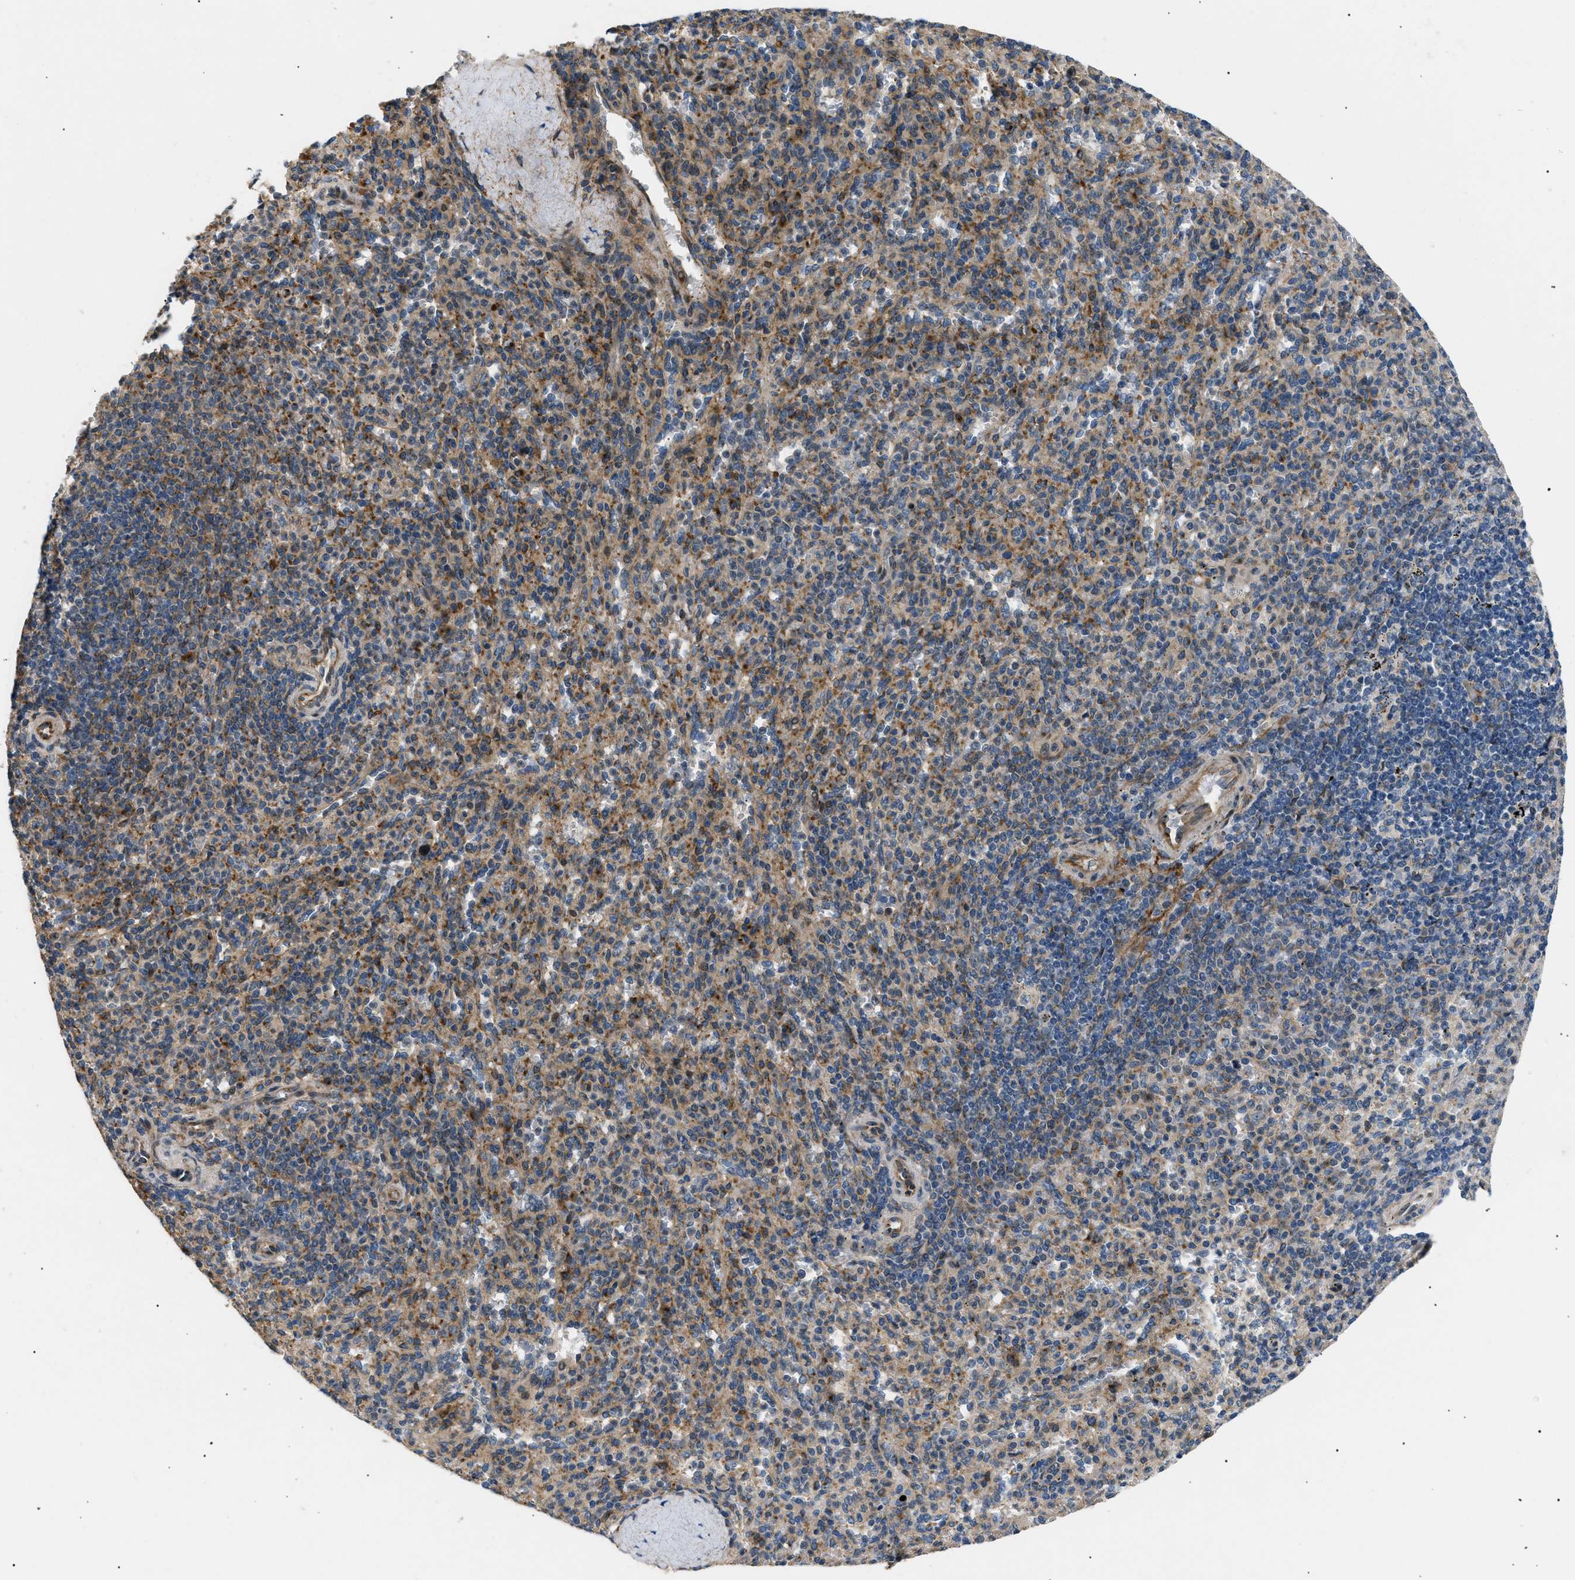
{"staining": {"intensity": "moderate", "quantity": "25%-75%", "location": "cytoplasmic/membranous"}, "tissue": "spleen", "cell_type": "Cells in red pulp", "image_type": "normal", "snomed": [{"axis": "morphology", "description": "Normal tissue, NOS"}, {"axis": "topography", "description": "Spleen"}], "caption": "Spleen stained for a protein (brown) reveals moderate cytoplasmic/membranous positive positivity in approximately 25%-75% of cells in red pulp.", "gene": "LYSMD3", "patient": {"sex": "male", "age": 36}}